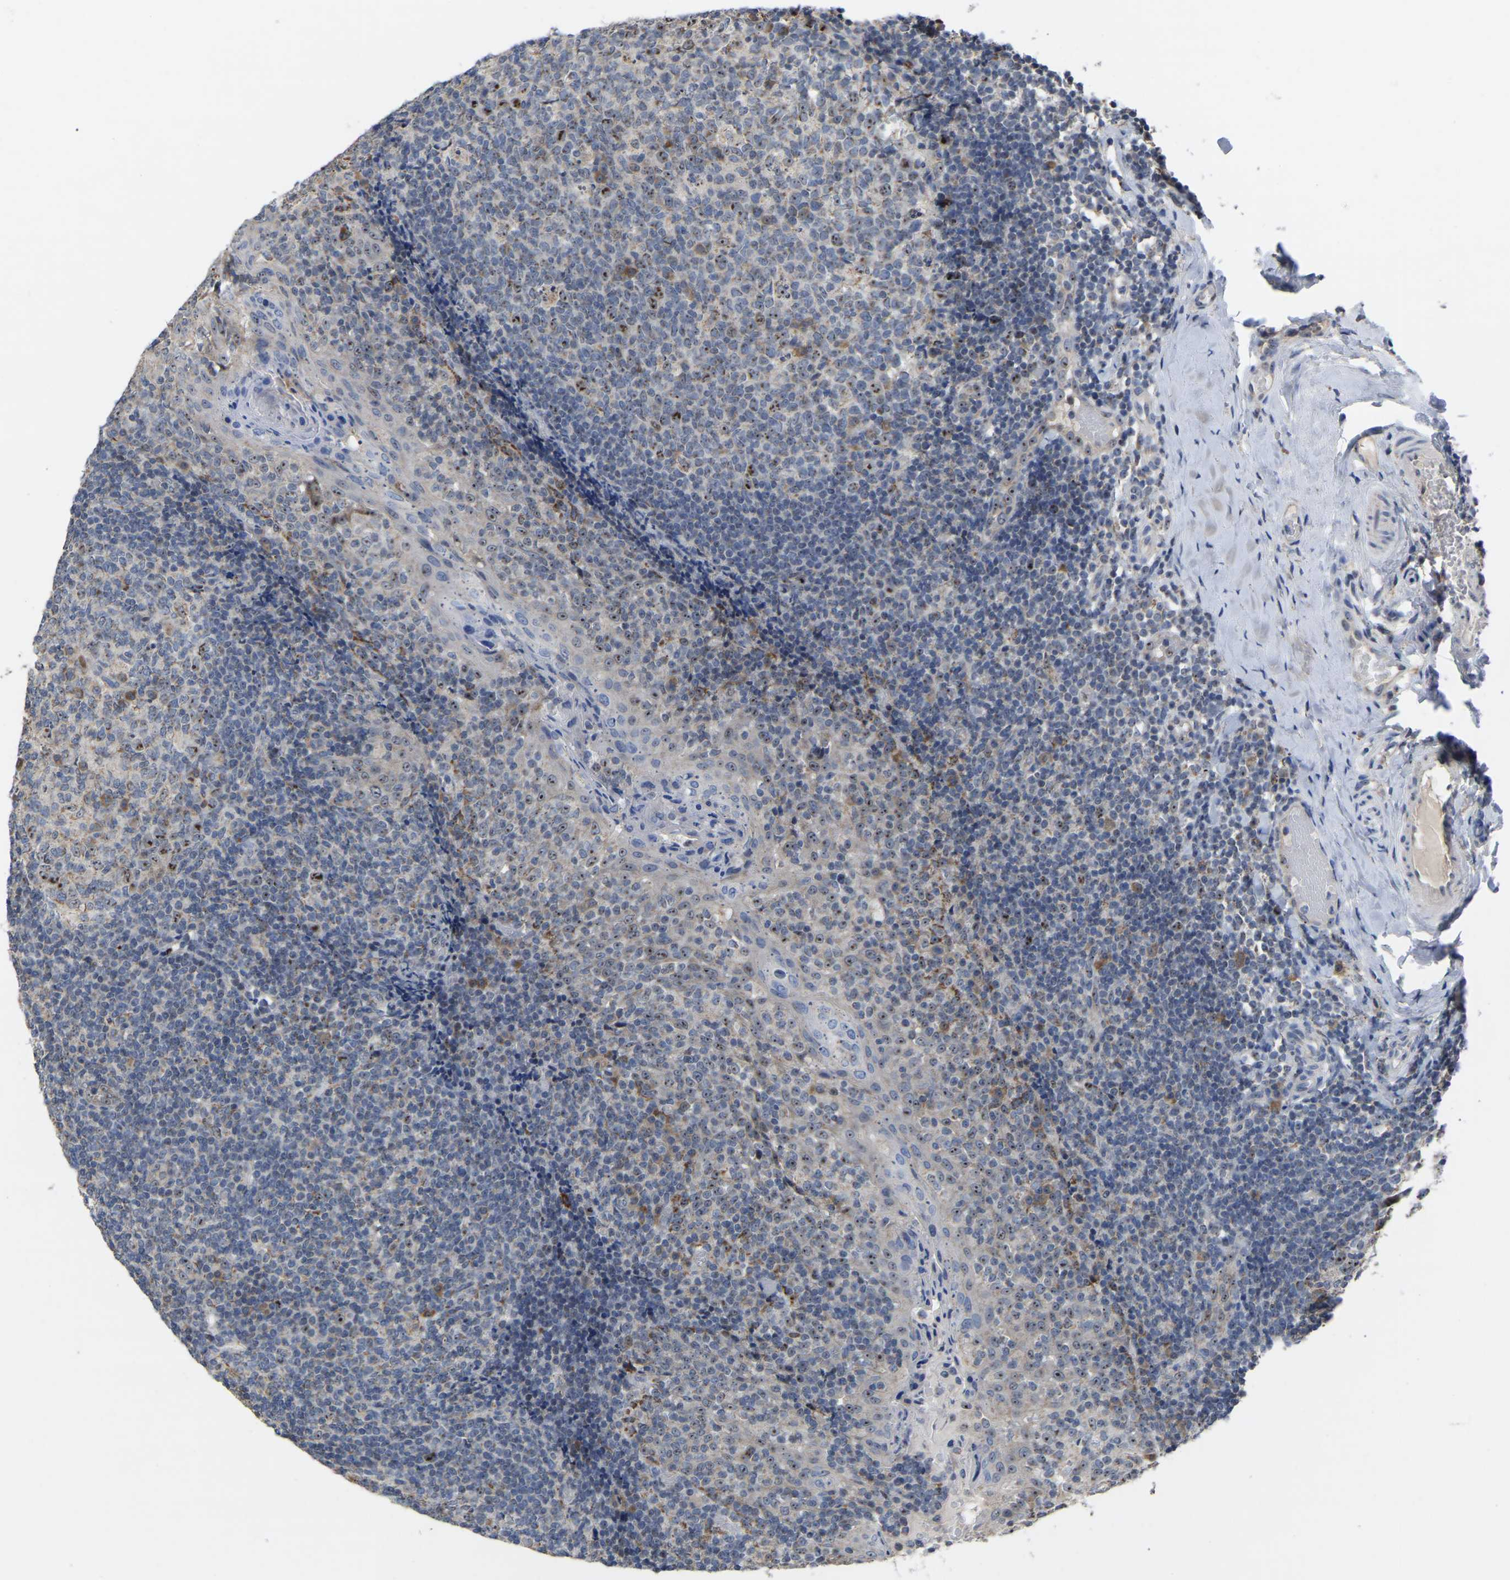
{"staining": {"intensity": "moderate", "quantity": "25%-75%", "location": "cytoplasmic/membranous,nuclear"}, "tissue": "tonsil", "cell_type": "Germinal center cells", "image_type": "normal", "snomed": [{"axis": "morphology", "description": "Normal tissue, NOS"}, {"axis": "topography", "description": "Tonsil"}], "caption": "Tonsil stained for a protein (brown) exhibits moderate cytoplasmic/membranous,nuclear positive expression in about 25%-75% of germinal center cells.", "gene": "NOP53", "patient": {"sex": "female", "age": 19}}